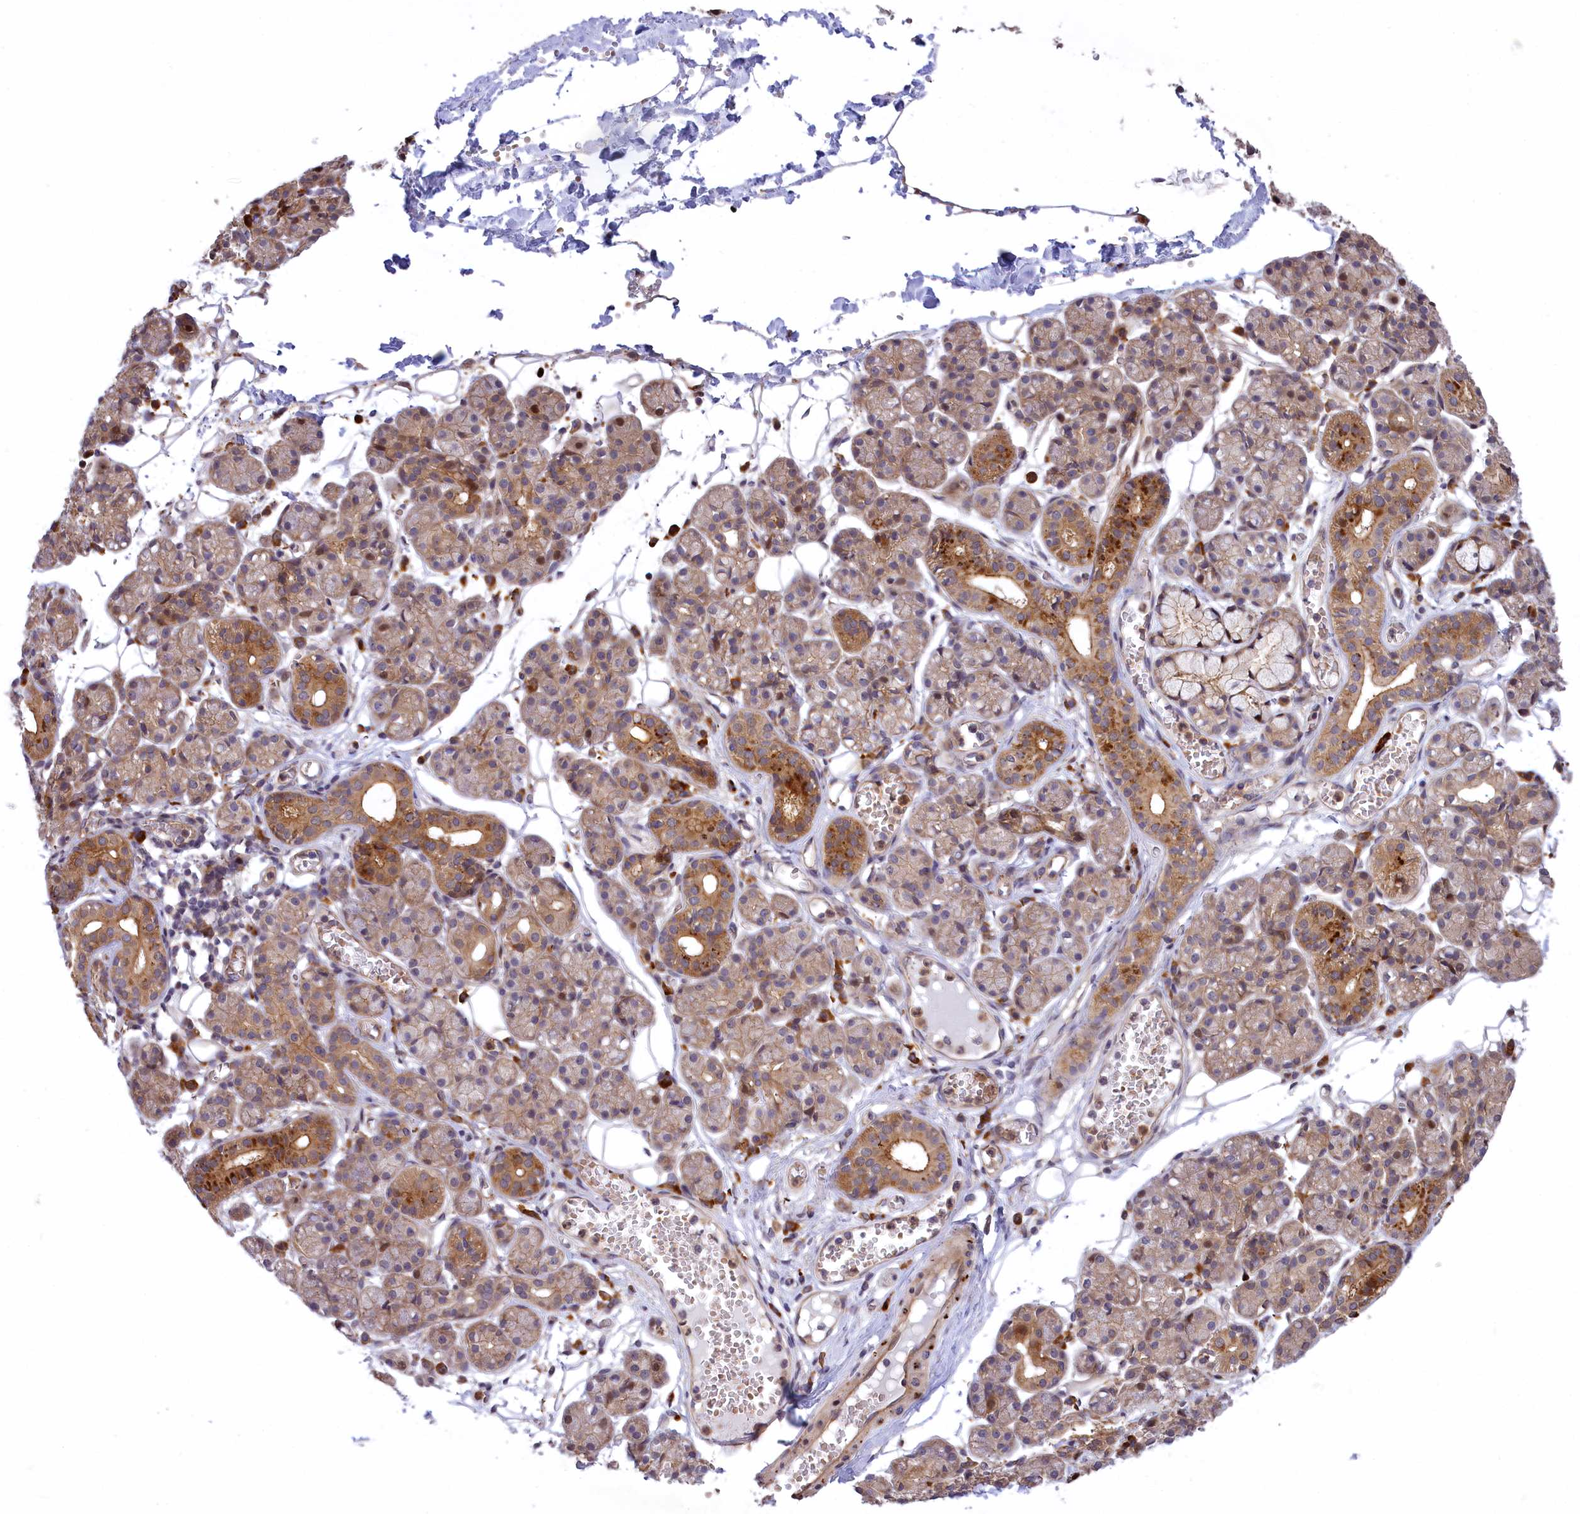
{"staining": {"intensity": "strong", "quantity": "25%-75%", "location": "cytoplasmic/membranous,nuclear"}, "tissue": "salivary gland", "cell_type": "Glandular cells", "image_type": "normal", "snomed": [{"axis": "morphology", "description": "Normal tissue, NOS"}, {"axis": "topography", "description": "Salivary gland"}], "caption": "Immunohistochemical staining of benign human salivary gland shows high levels of strong cytoplasmic/membranous,nuclear positivity in about 25%-75% of glandular cells.", "gene": "DDX60L", "patient": {"sex": "male", "age": 63}}